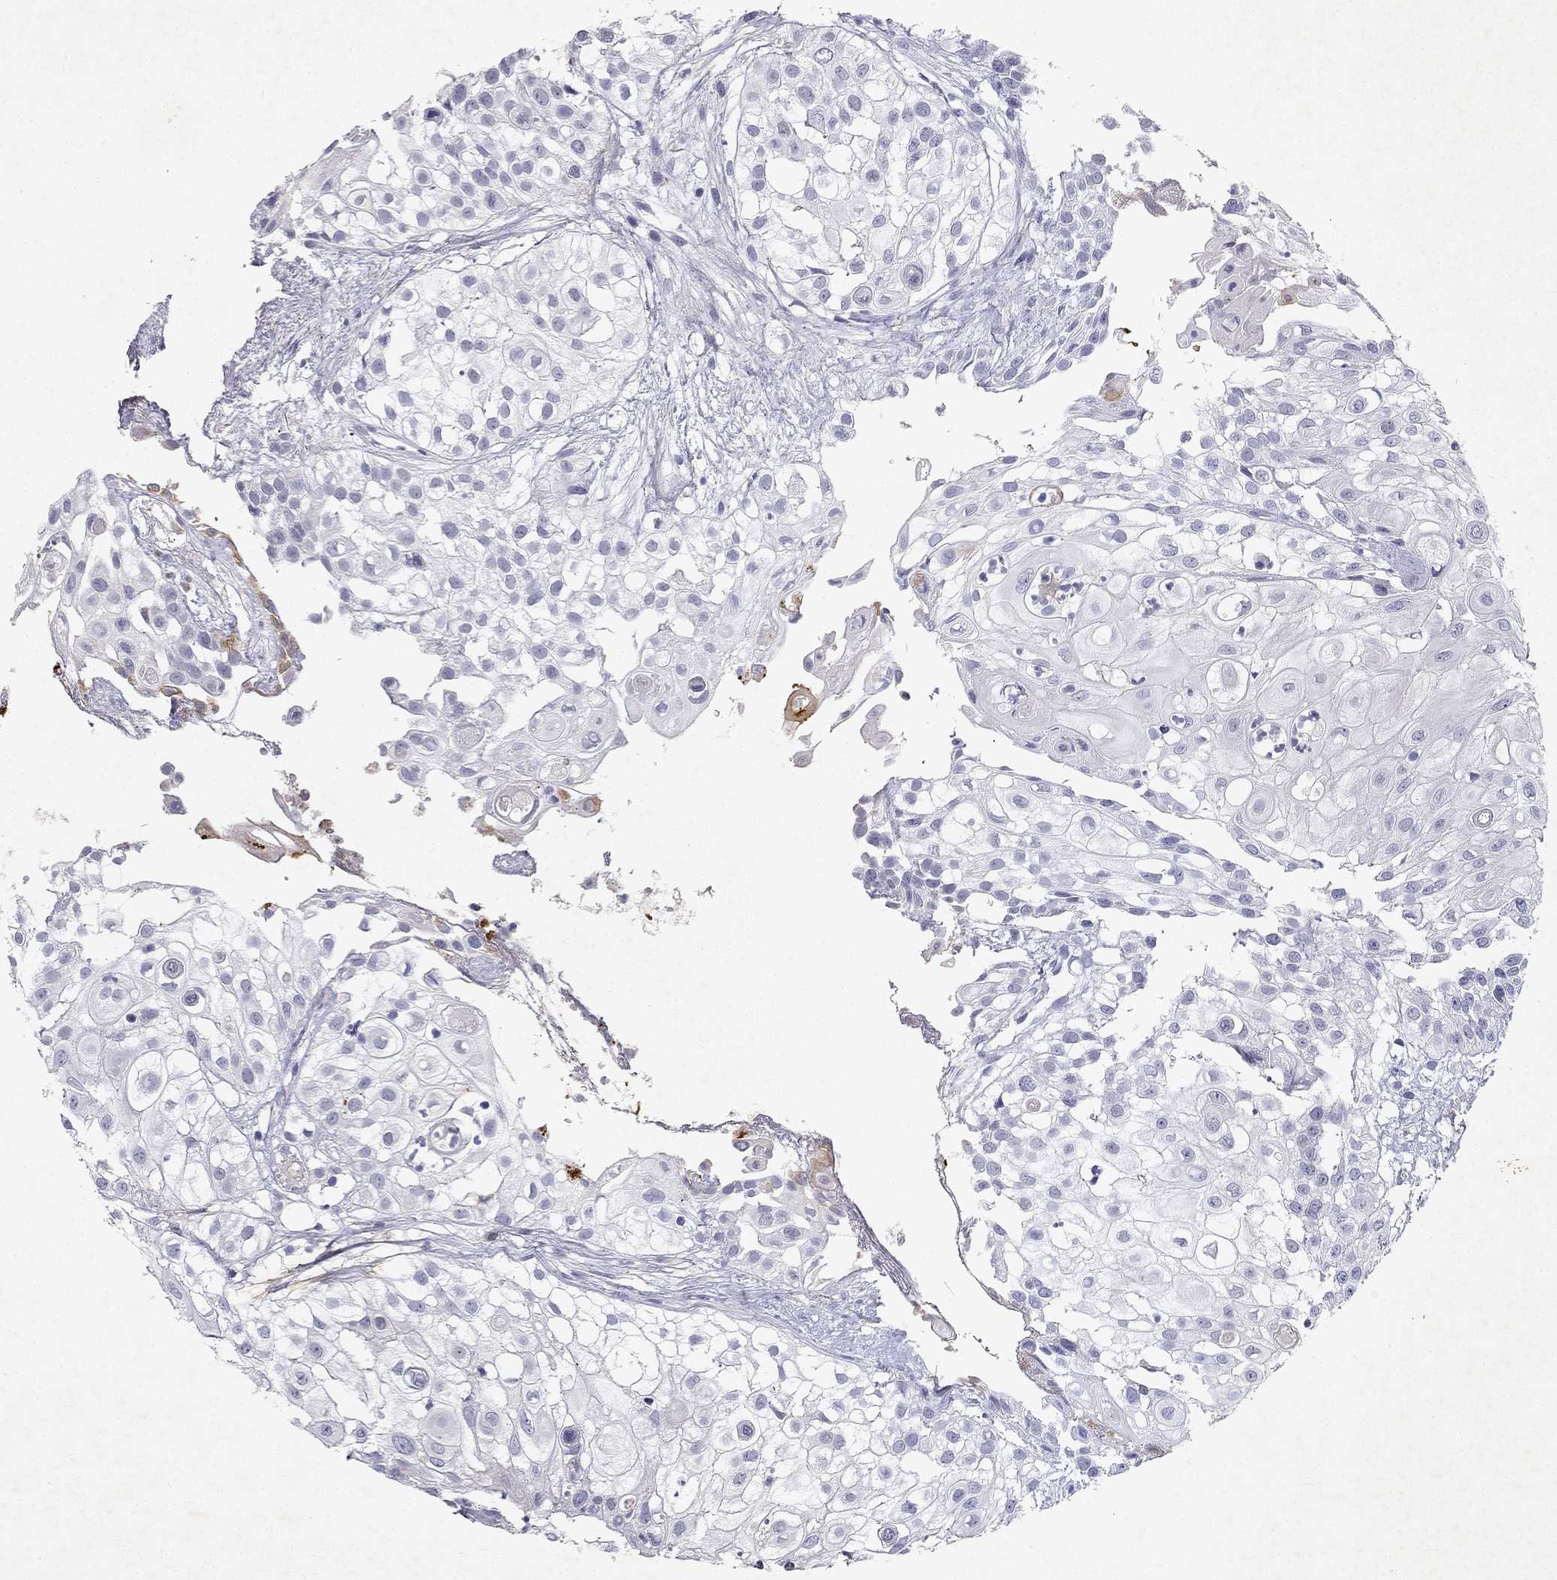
{"staining": {"intensity": "negative", "quantity": "none", "location": "none"}, "tissue": "urothelial cancer", "cell_type": "Tumor cells", "image_type": "cancer", "snomed": [{"axis": "morphology", "description": "Urothelial carcinoma, High grade"}, {"axis": "topography", "description": "Urinary bladder"}], "caption": "Urothelial cancer was stained to show a protein in brown. There is no significant staining in tumor cells.", "gene": "SLC6A4", "patient": {"sex": "female", "age": 79}}